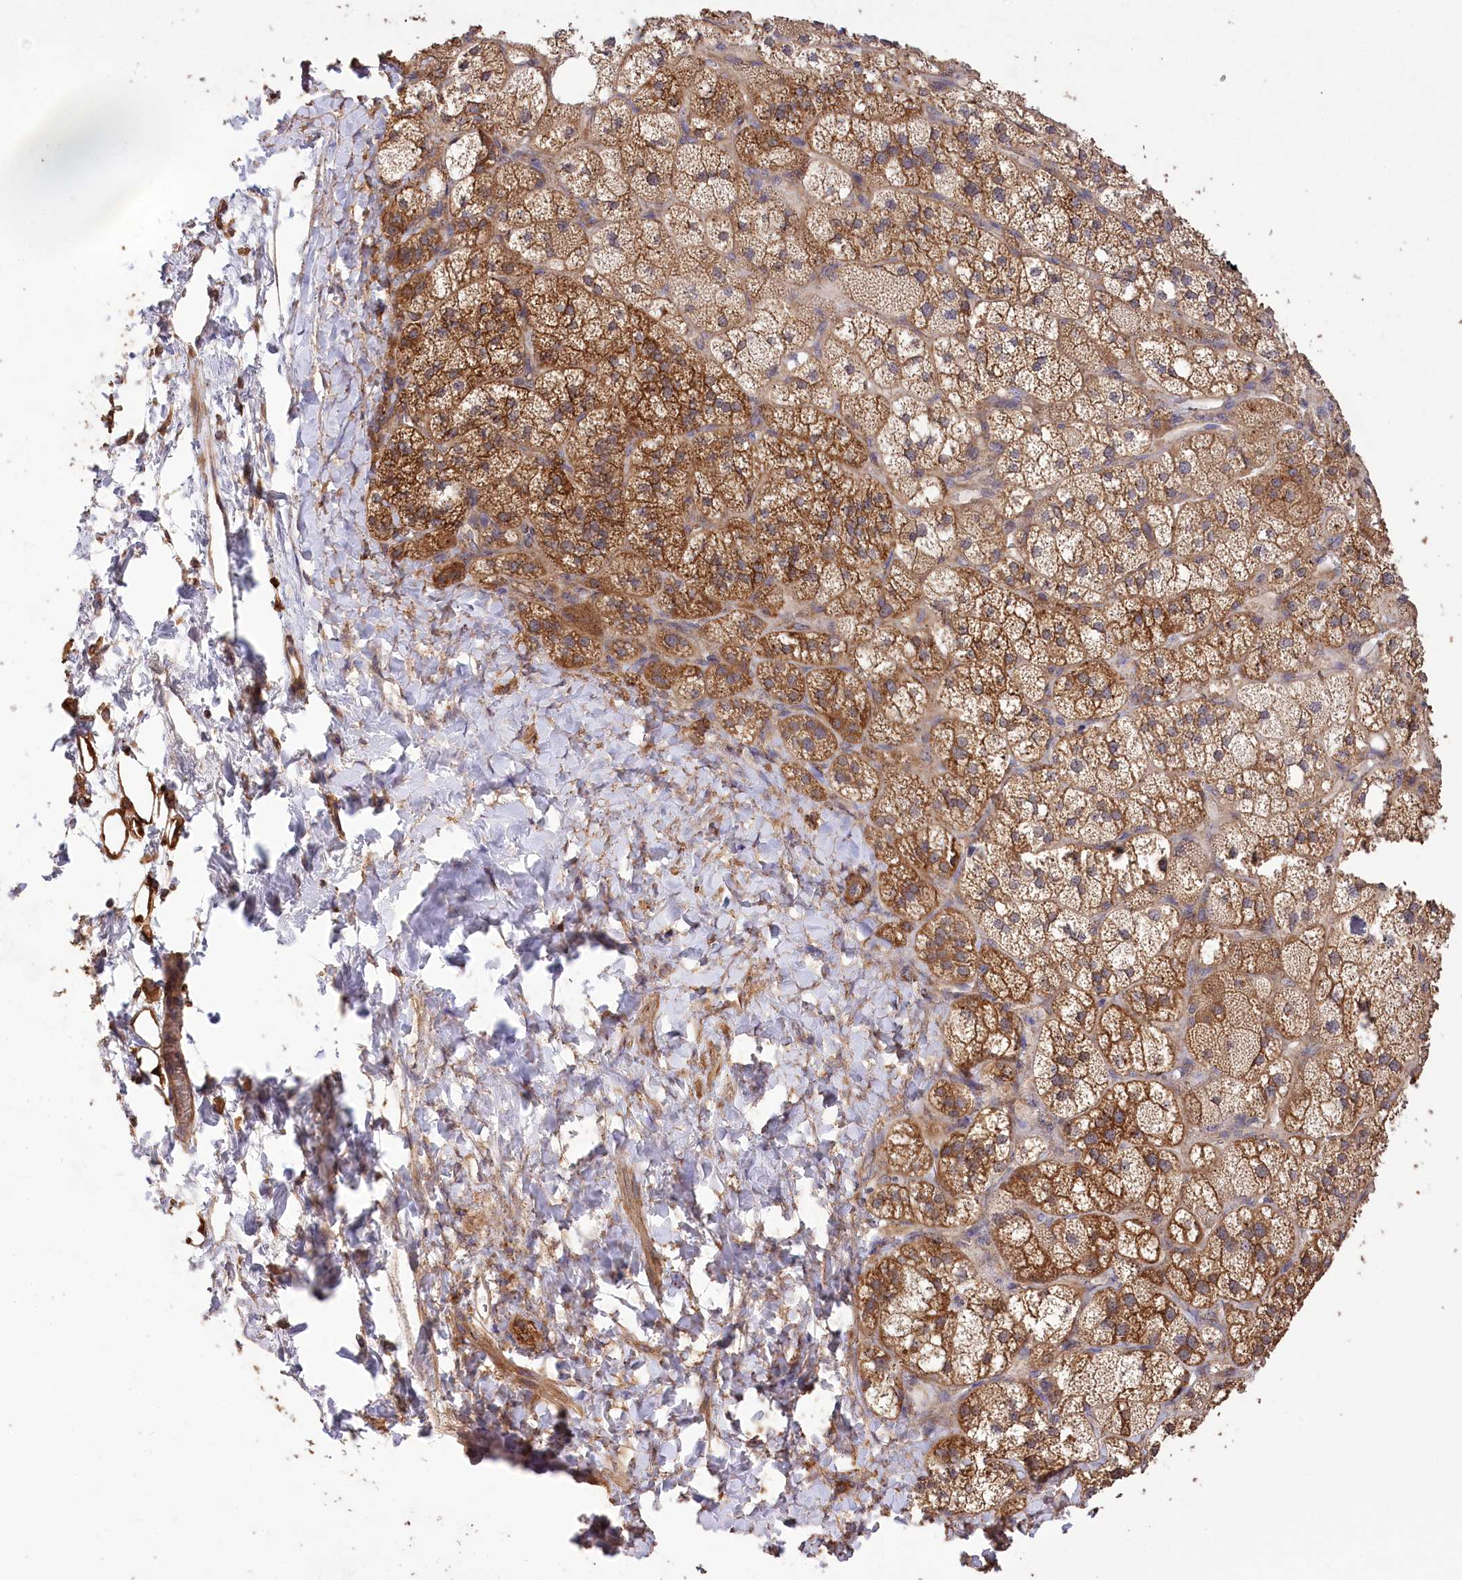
{"staining": {"intensity": "moderate", "quantity": ">75%", "location": "cytoplasmic/membranous"}, "tissue": "adrenal gland", "cell_type": "Glandular cells", "image_type": "normal", "snomed": [{"axis": "morphology", "description": "Normal tissue, NOS"}, {"axis": "topography", "description": "Adrenal gland"}], "caption": "Adrenal gland stained with DAB immunohistochemistry reveals medium levels of moderate cytoplasmic/membranous staining in approximately >75% of glandular cells. The staining was performed using DAB (3,3'-diaminobenzidine), with brown indicating positive protein expression. Nuclei are stained blue with hematoxylin.", "gene": "PRSS53", "patient": {"sex": "male", "age": 61}}